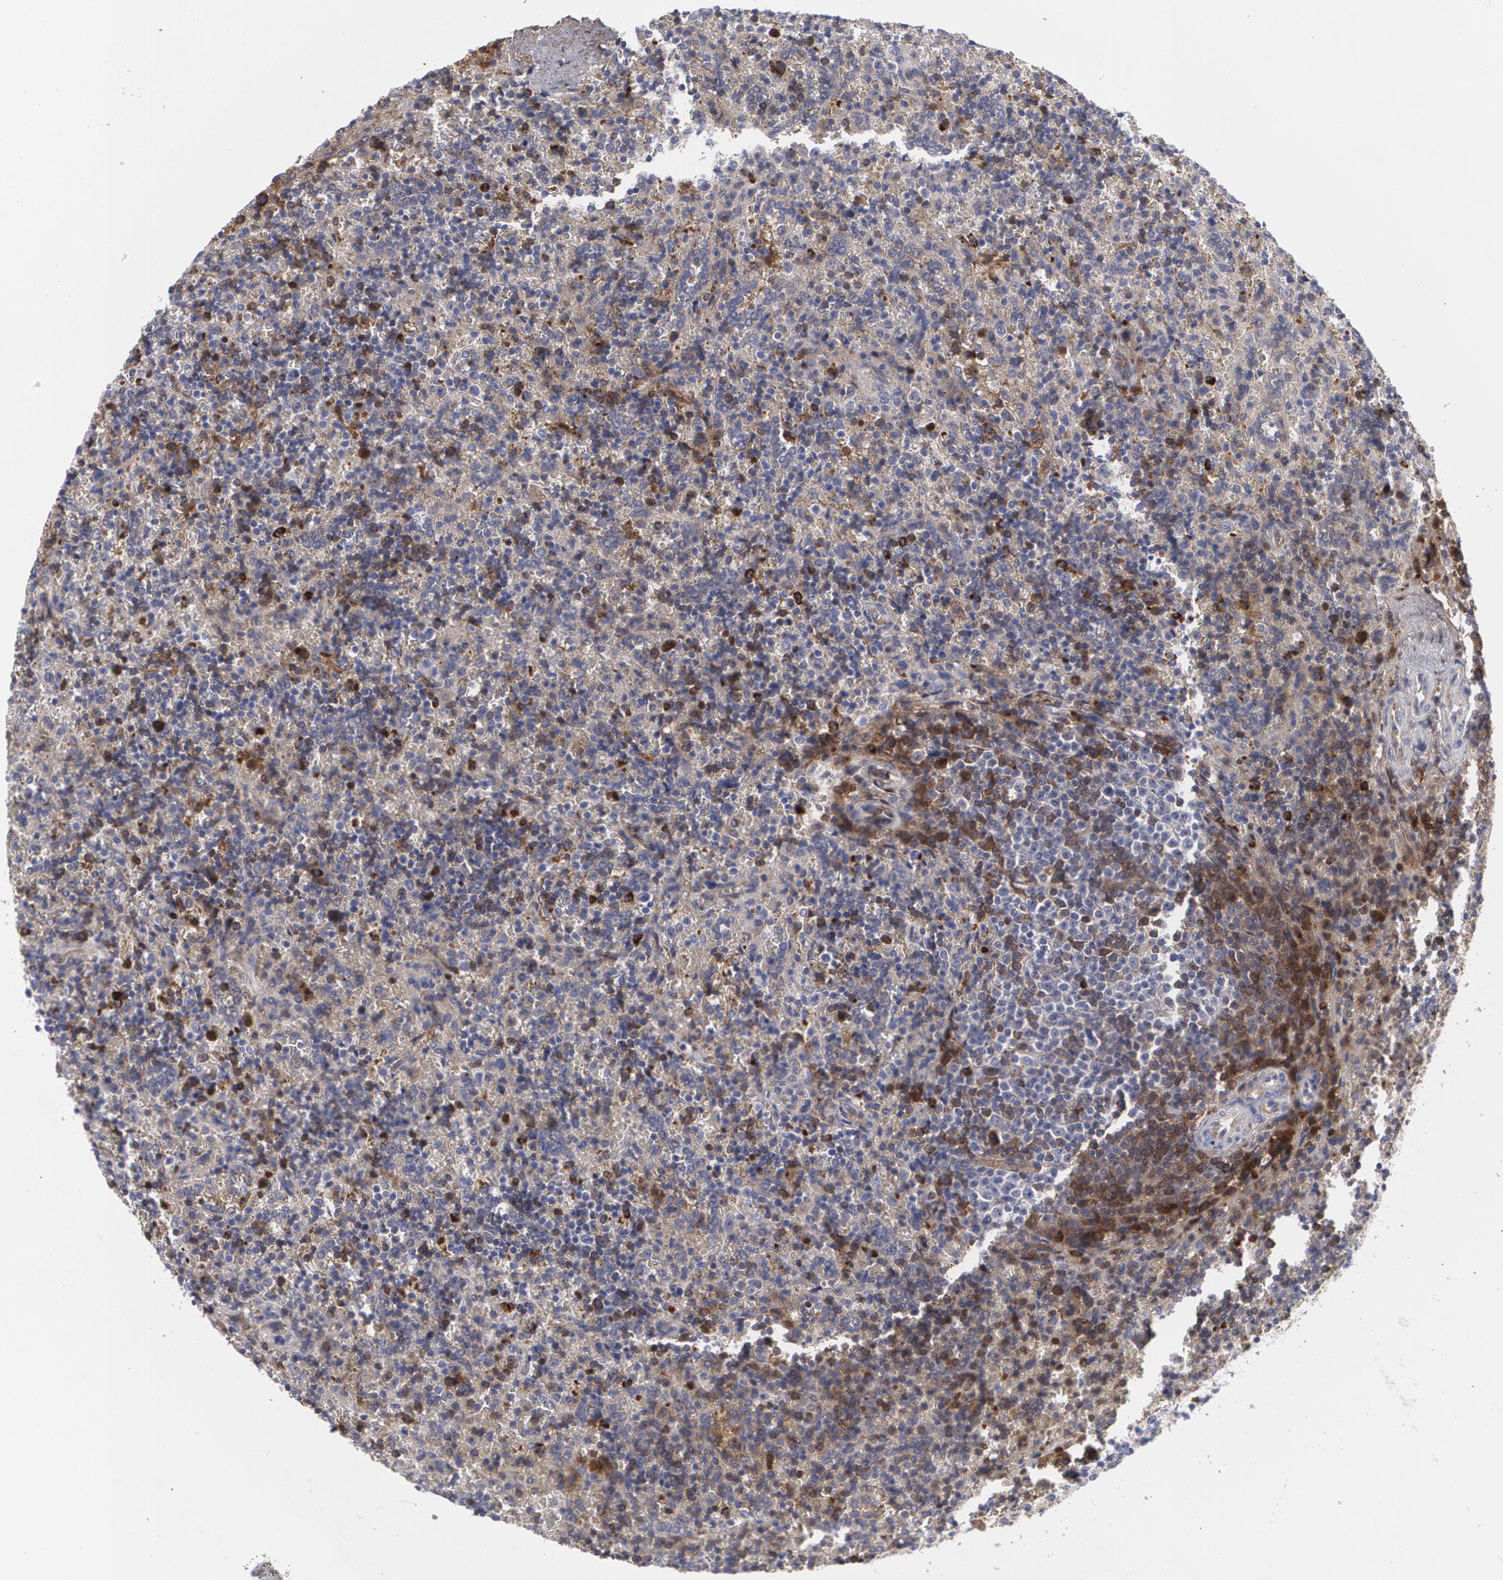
{"staining": {"intensity": "moderate", "quantity": "<25%", "location": "cytoplasmic/membranous"}, "tissue": "lymphoma", "cell_type": "Tumor cells", "image_type": "cancer", "snomed": [{"axis": "morphology", "description": "Malignant lymphoma, non-Hodgkin's type, Low grade"}, {"axis": "topography", "description": "Spleen"}], "caption": "High-power microscopy captured an IHC histopathology image of low-grade malignant lymphoma, non-Hodgkin's type, revealing moderate cytoplasmic/membranous staining in about <25% of tumor cells.", "gene": "LRG1", "patient": {"sex": "male", "age": 67}}